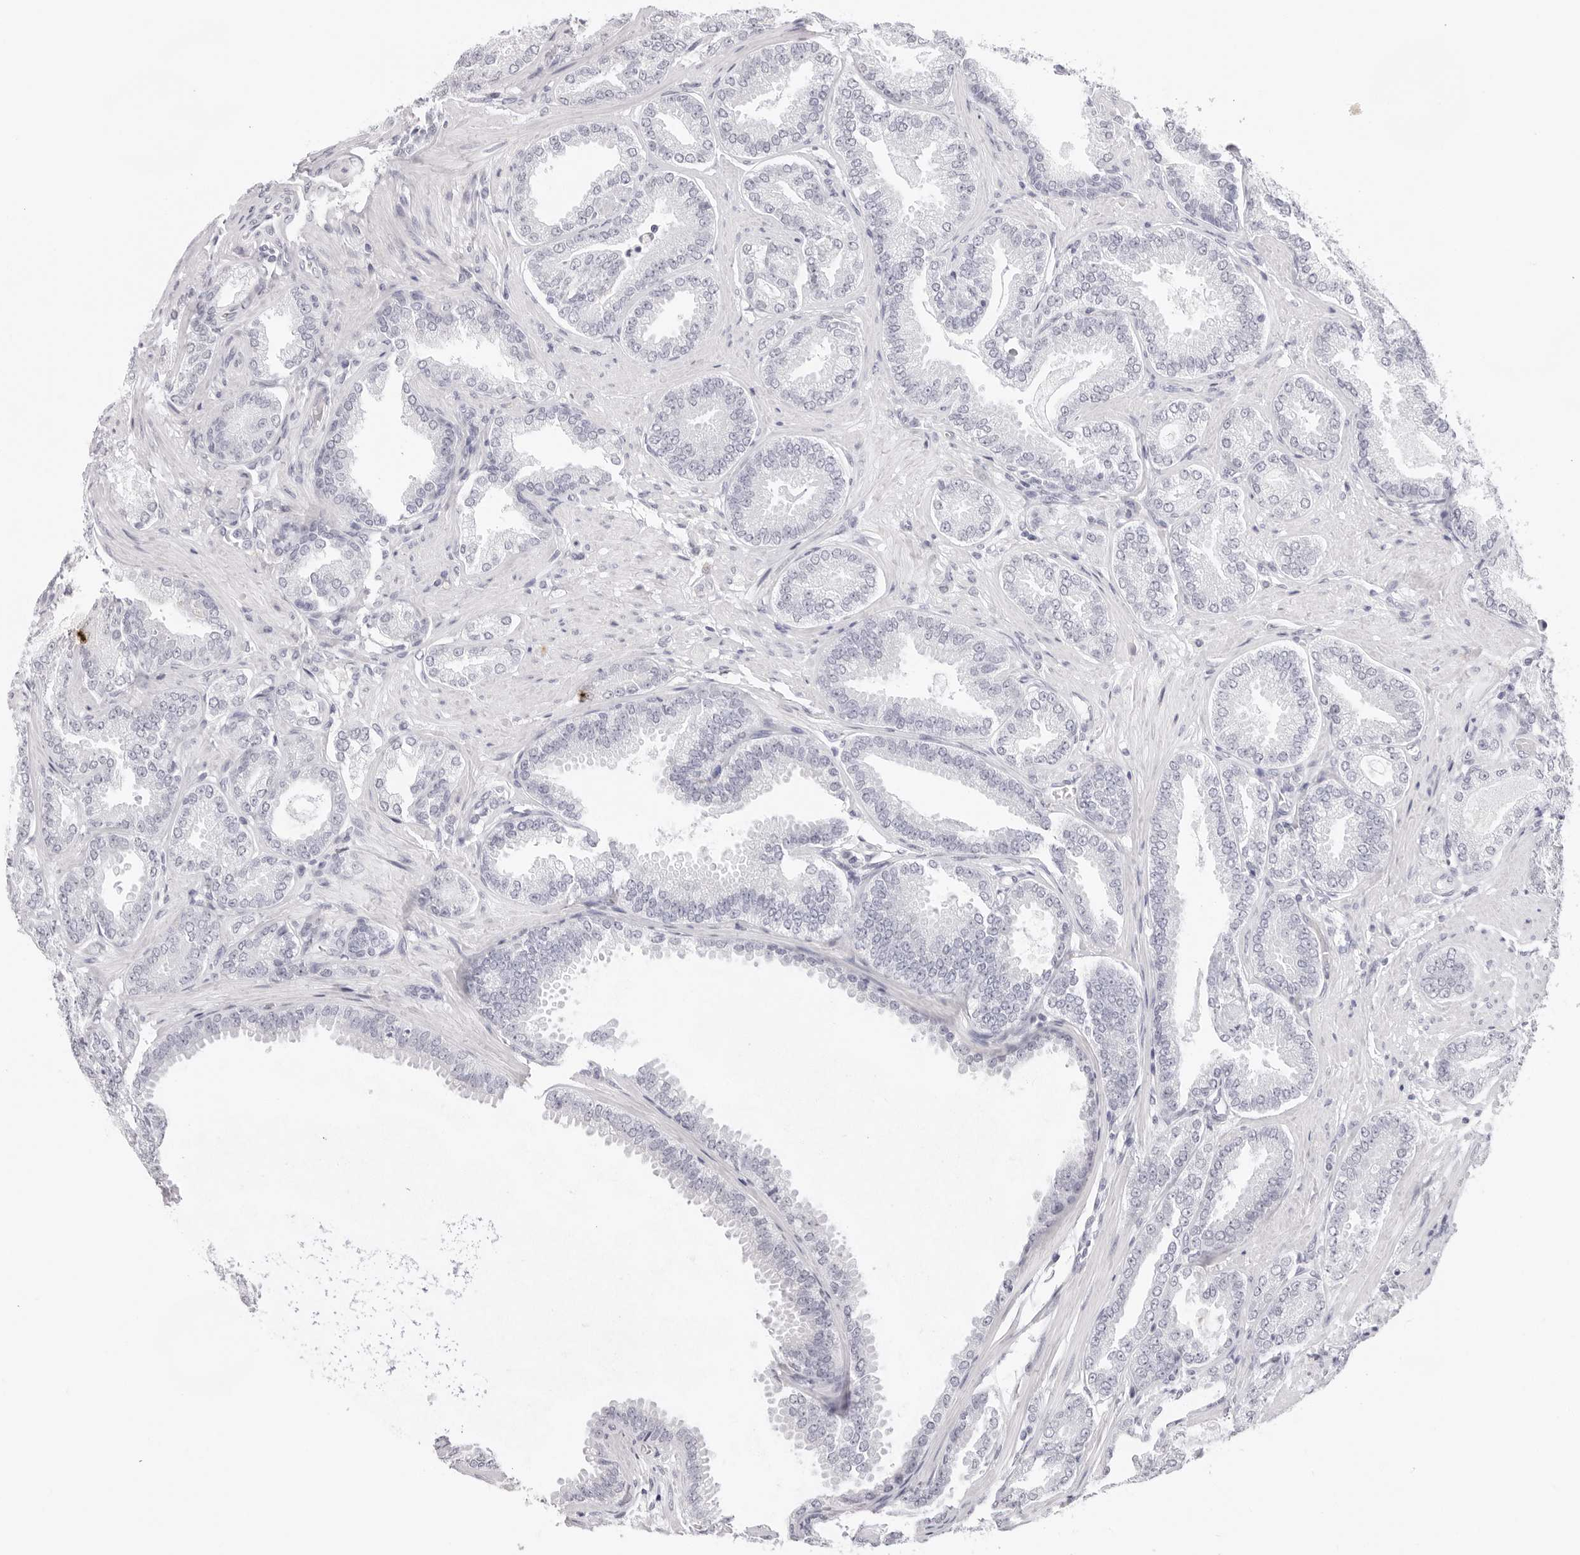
{"staining": {"intensity": "negative", "quantity": "none", "location": "none"}, "tissue": "prostate cancer", "cell_type": "Tumor cells", "image_type": "cancer", "snomed": [{"axis": "morphology", "description": "Adenocarcinoma, Low grade"}, {"axis": "topography", "description": "Prostate"}], "caption": "IHC image of neoplastic tissue: human prostate cancer (low-grade adenocarcinoma) stained with DAB shows no significant protein expression in tumor cells.", "gene": "CST5", "patient": {"sex": "male", "age": 71}}